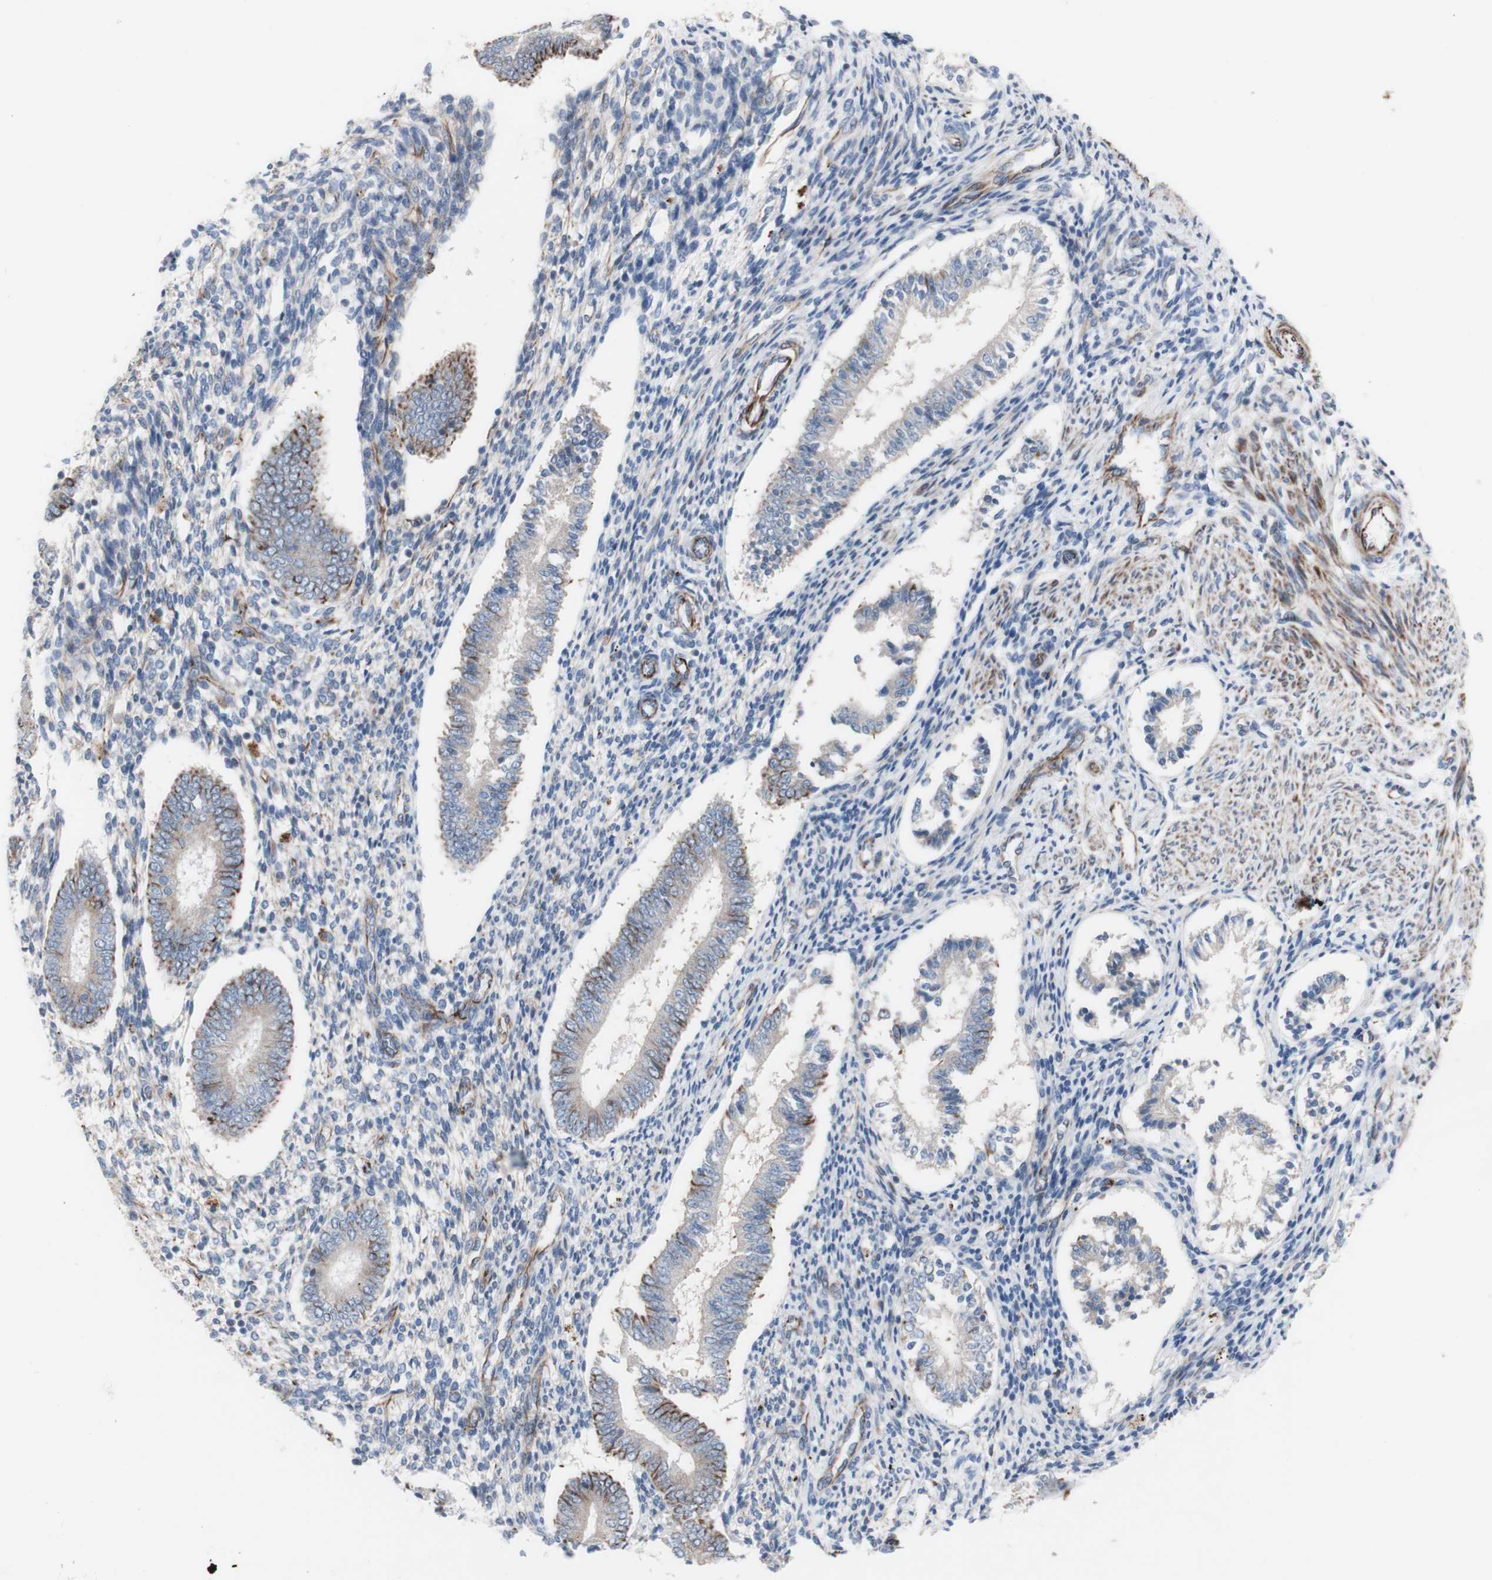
{"staining": {"intensity": "weak", "quantity": "<25%", "location": "cytoplasmic/membranous"}, "tissue": "endometrium", "cell_type": "Cells in endometrial stroma", "image_type": "normal", "snomed": [{"axis": "morphology", "description": "Normal tissue, NOS"}, {"axis": "topography", "description": "Endometrium"}], "caption": "An immunohistochemistry photomicrograph of benign endometrium is shown. There is no staining in cells in endometrial stroma of endometrium.", "gene": "AGPAT5", "patient": {"sex": "female", "age": 42}}